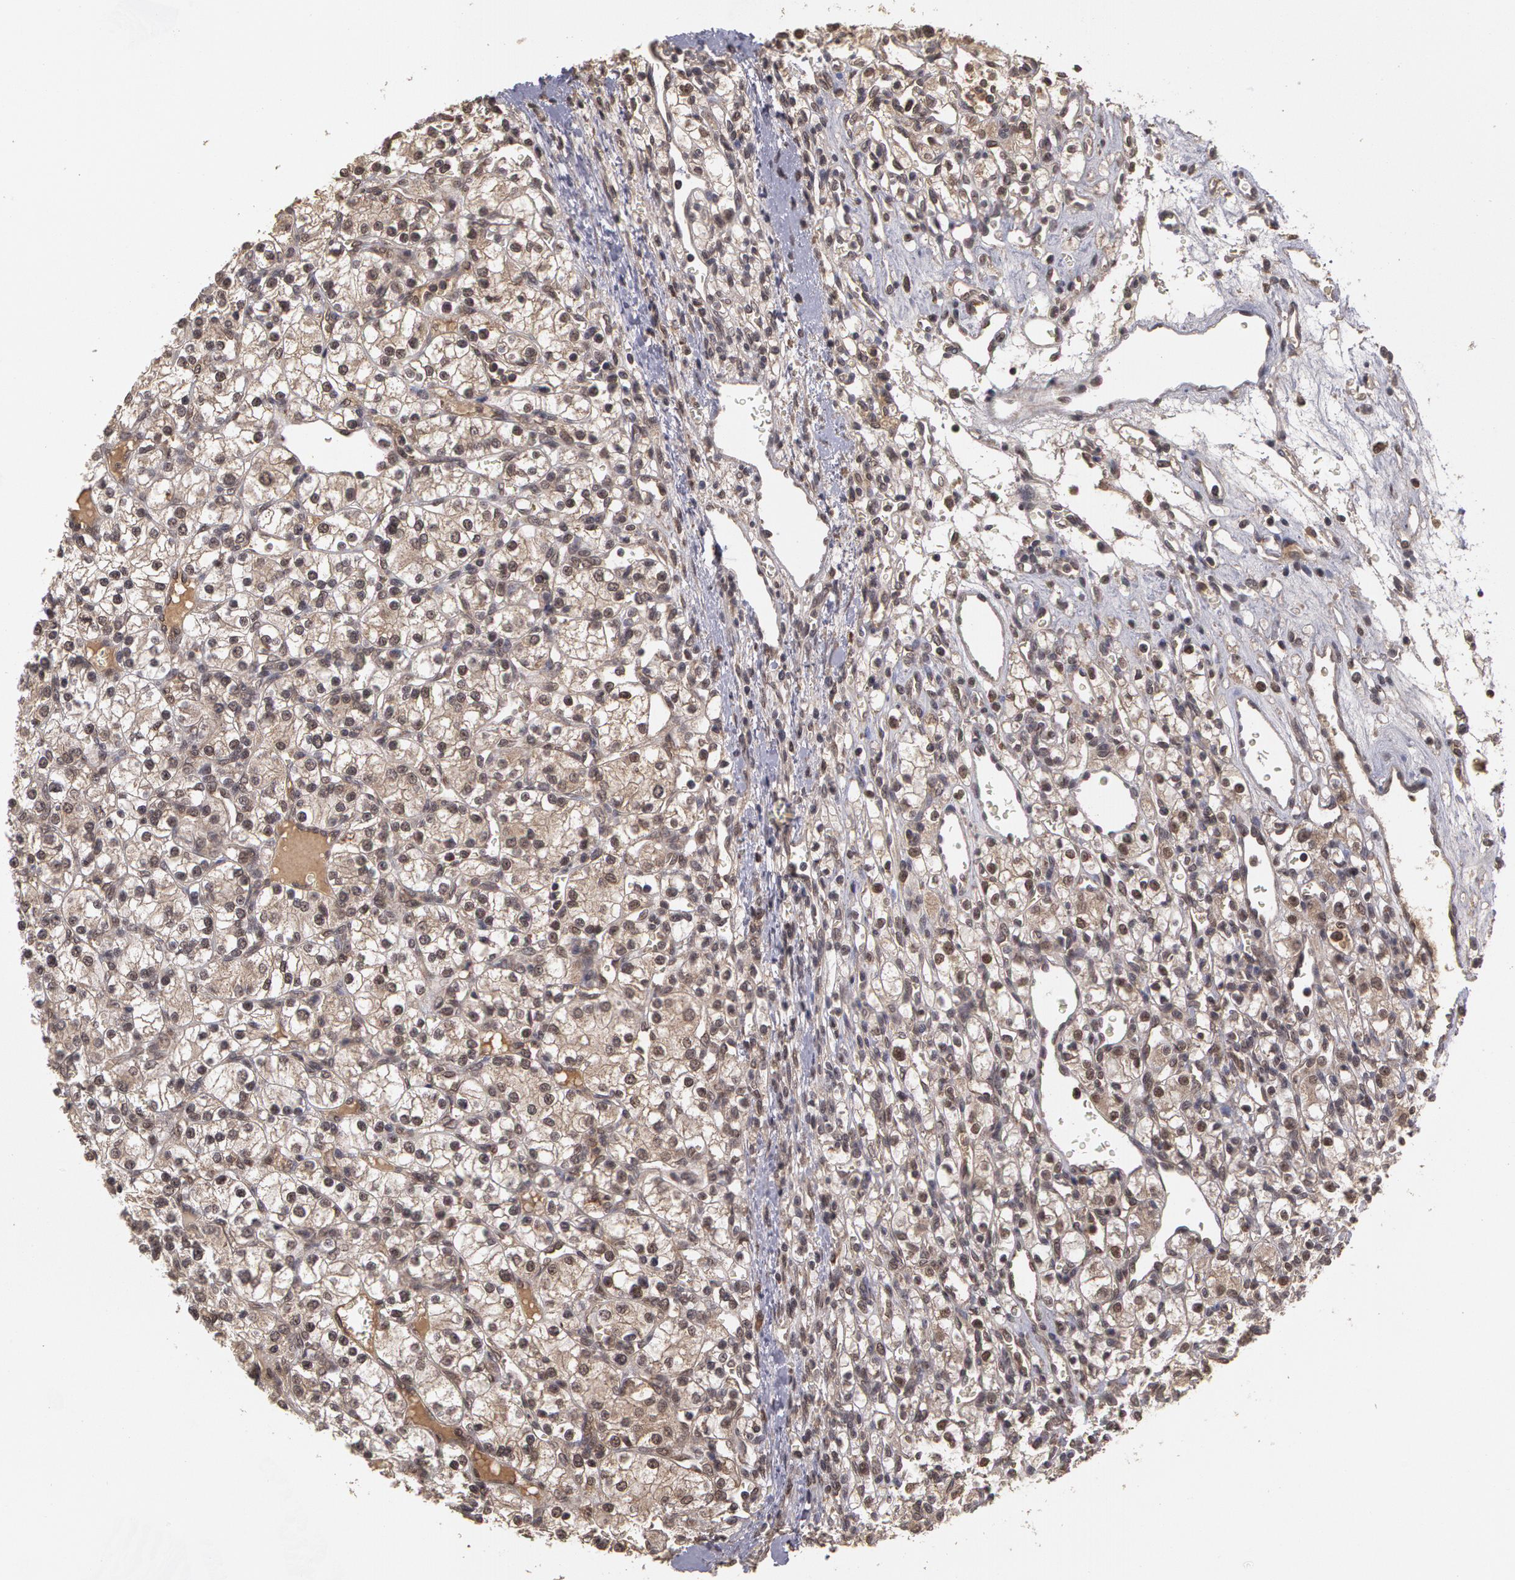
{"staining": {"intensity": "weak", "quantity": ">75%", "location": "cytoplasmic/membranous"}, "tissue": "renal cancer", "cell_type": "Tumor cells", "image_type": "cancer", "snomed": [{"axis": "morphology", "description": "Adenocarcinoma, NOS"}, {"axis": "topography", "description": "Kidney"}], "caption": "A brown stain labels weak cytoplasmic/membranous positivity of a protein in human renal cancer tumor cells.", "gene": "GLIS1", "patient": {"sex": "female", "age": 62}}